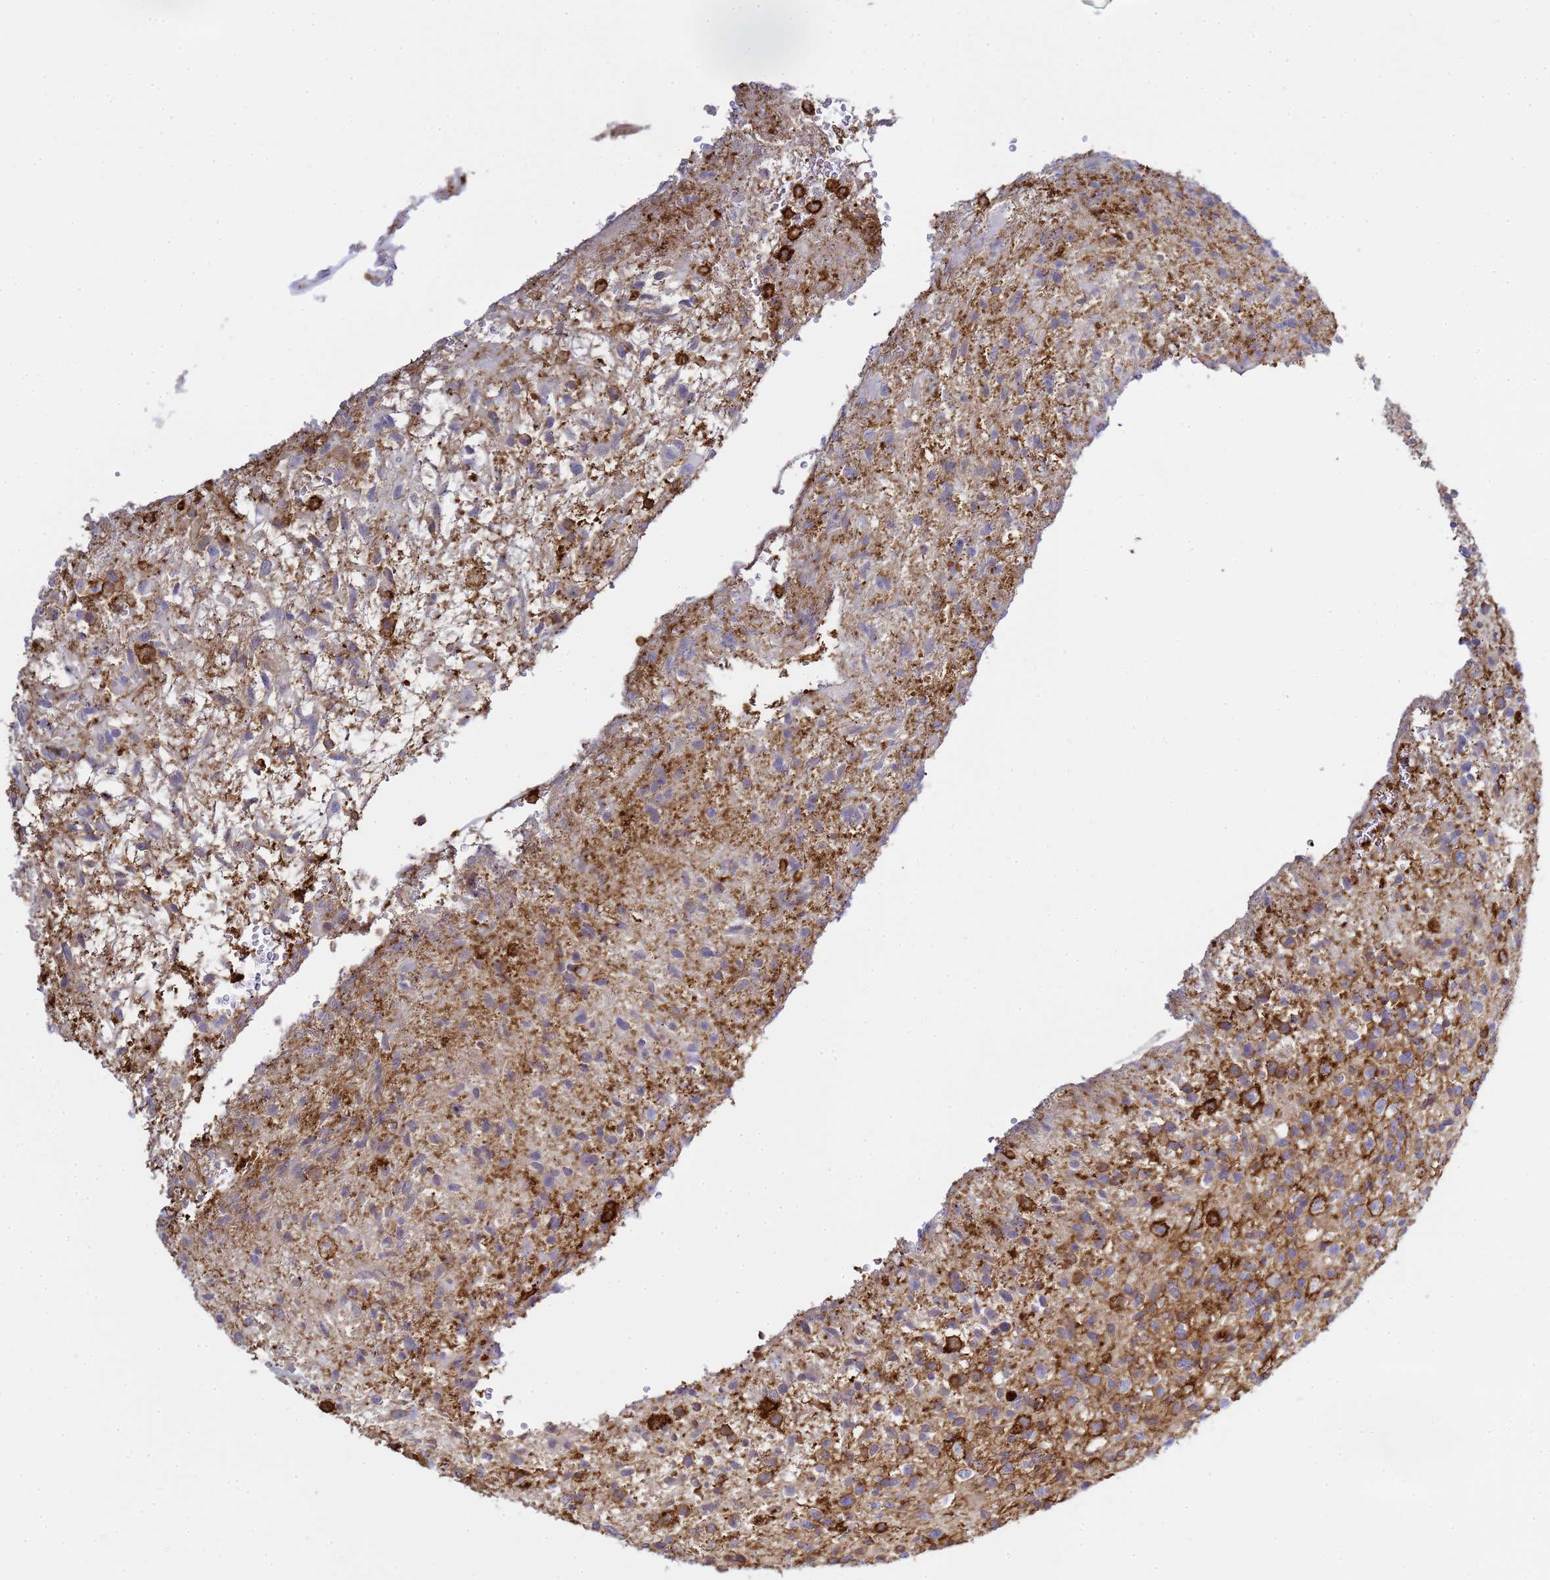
{"staining": {"intensity": "moderate", "quantity": "<25%", "location": "cytoplasmic/membranous"}, "tissue": "glioma", "cell_type": "Tumor cells", "image_type": "cancer", "snomed": [{"axis": "morphology", "description": "Glioma, malignant, High grade"}, {"axis": "topography", "description": "Brain"}], "caption": "An immunohistochemistry (IHC) micrograph of neoplastic tissue is shown. Protein staining in brown labels moderate cytoplasmic/membranous positivity in glioma within tumor cells.", "gene": "ZBTB8OS", "patient": {"sex": "male", "age": 56}}